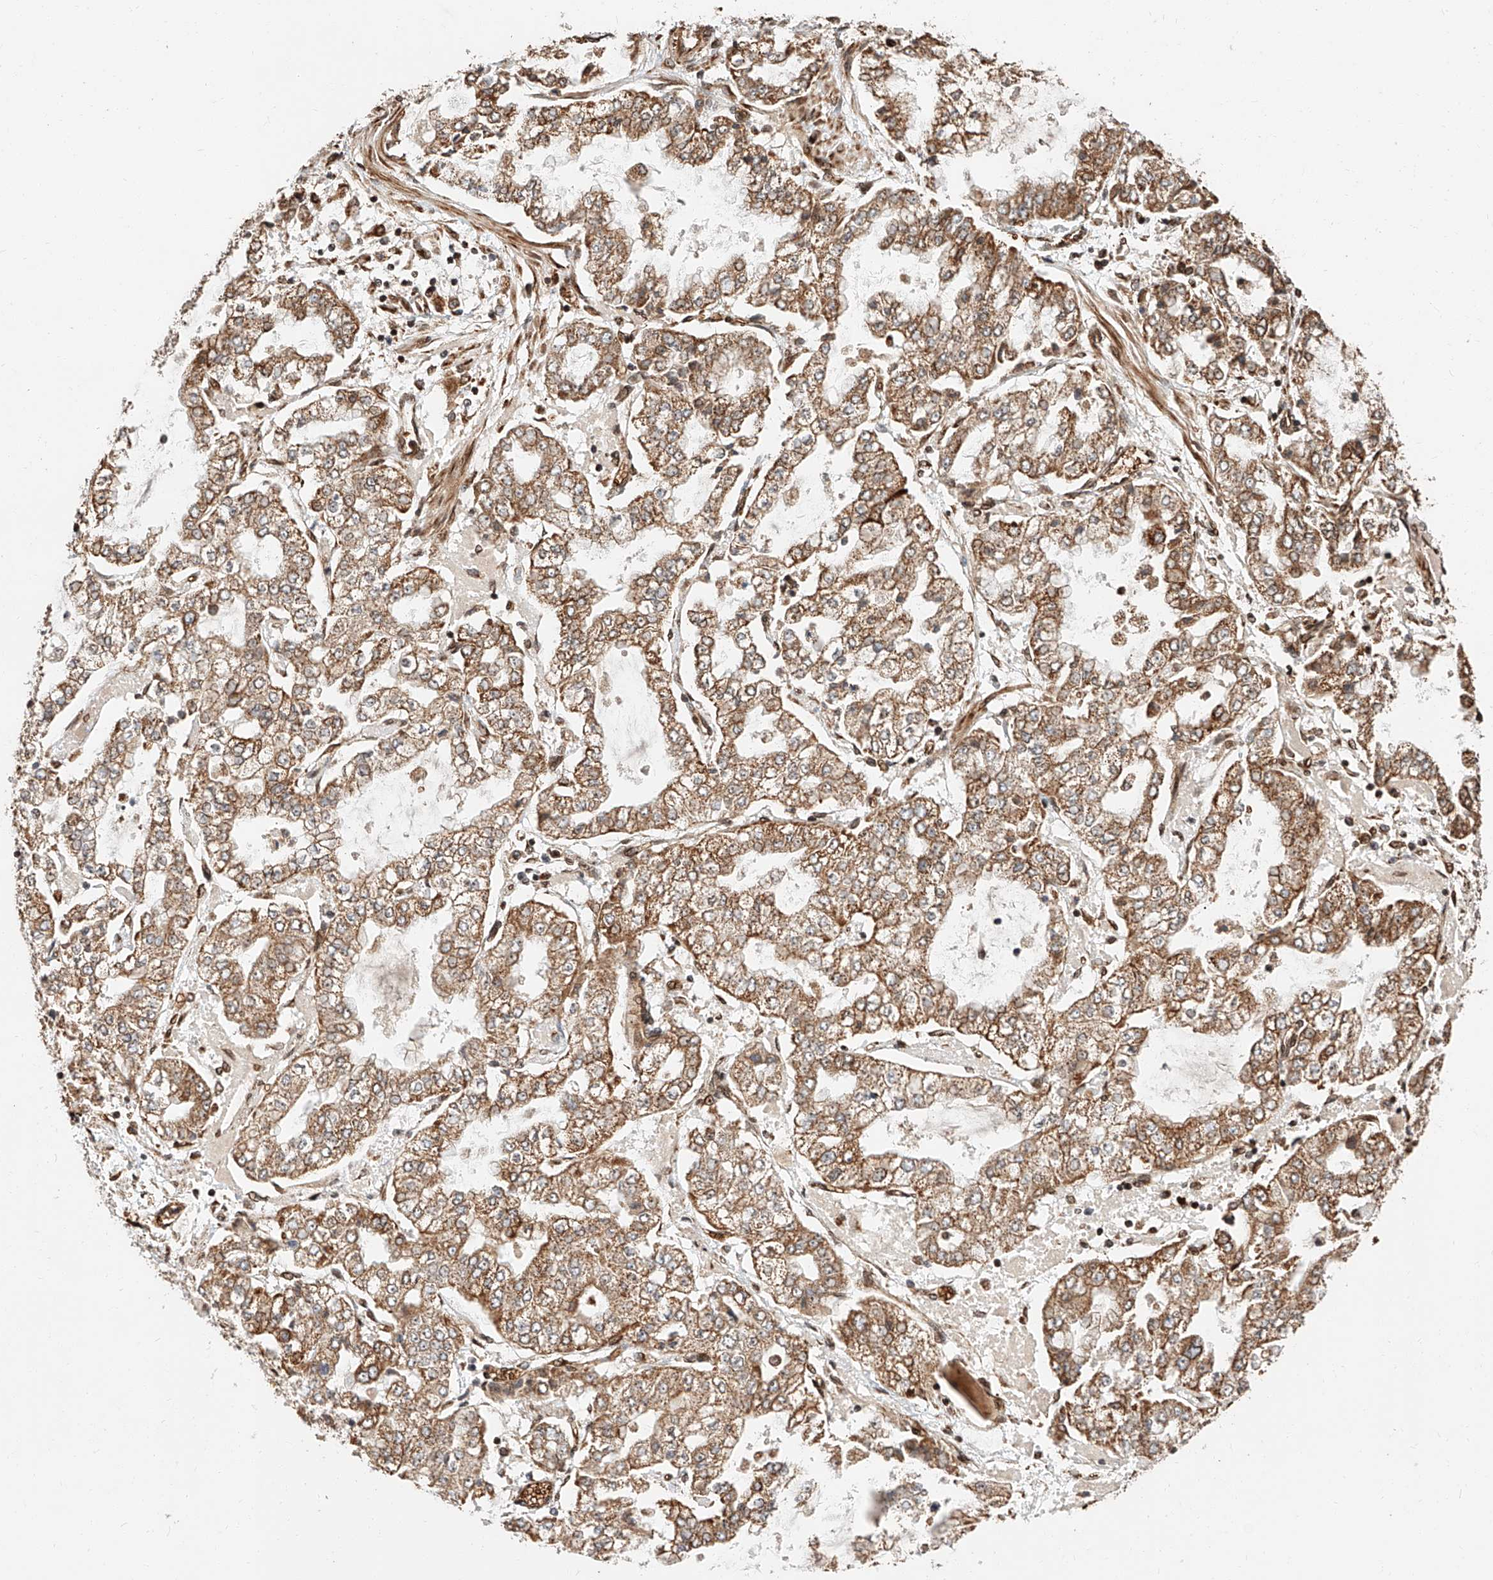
{"staining": {"intensity": "moderate", "quantity": ">75%", "location": "cytoplasmic/membranous"}, "tissue": "stomach cancer", "cell_type": "Tumor cells", "image_type": "cancer", "snomed": [{"axis": "morphology", "description": "Adenocarcinoma, NOS"}, {"axis": "topography", "description": "Stomach"}], "caption": "This is an image of immunohistochemistry staining of stomach cancer, which shows moderate expression in the cytoplasmic/membranous of tumor cells.", "gene": "THTPA", "patient": {"sex": "male", "age": 76}}